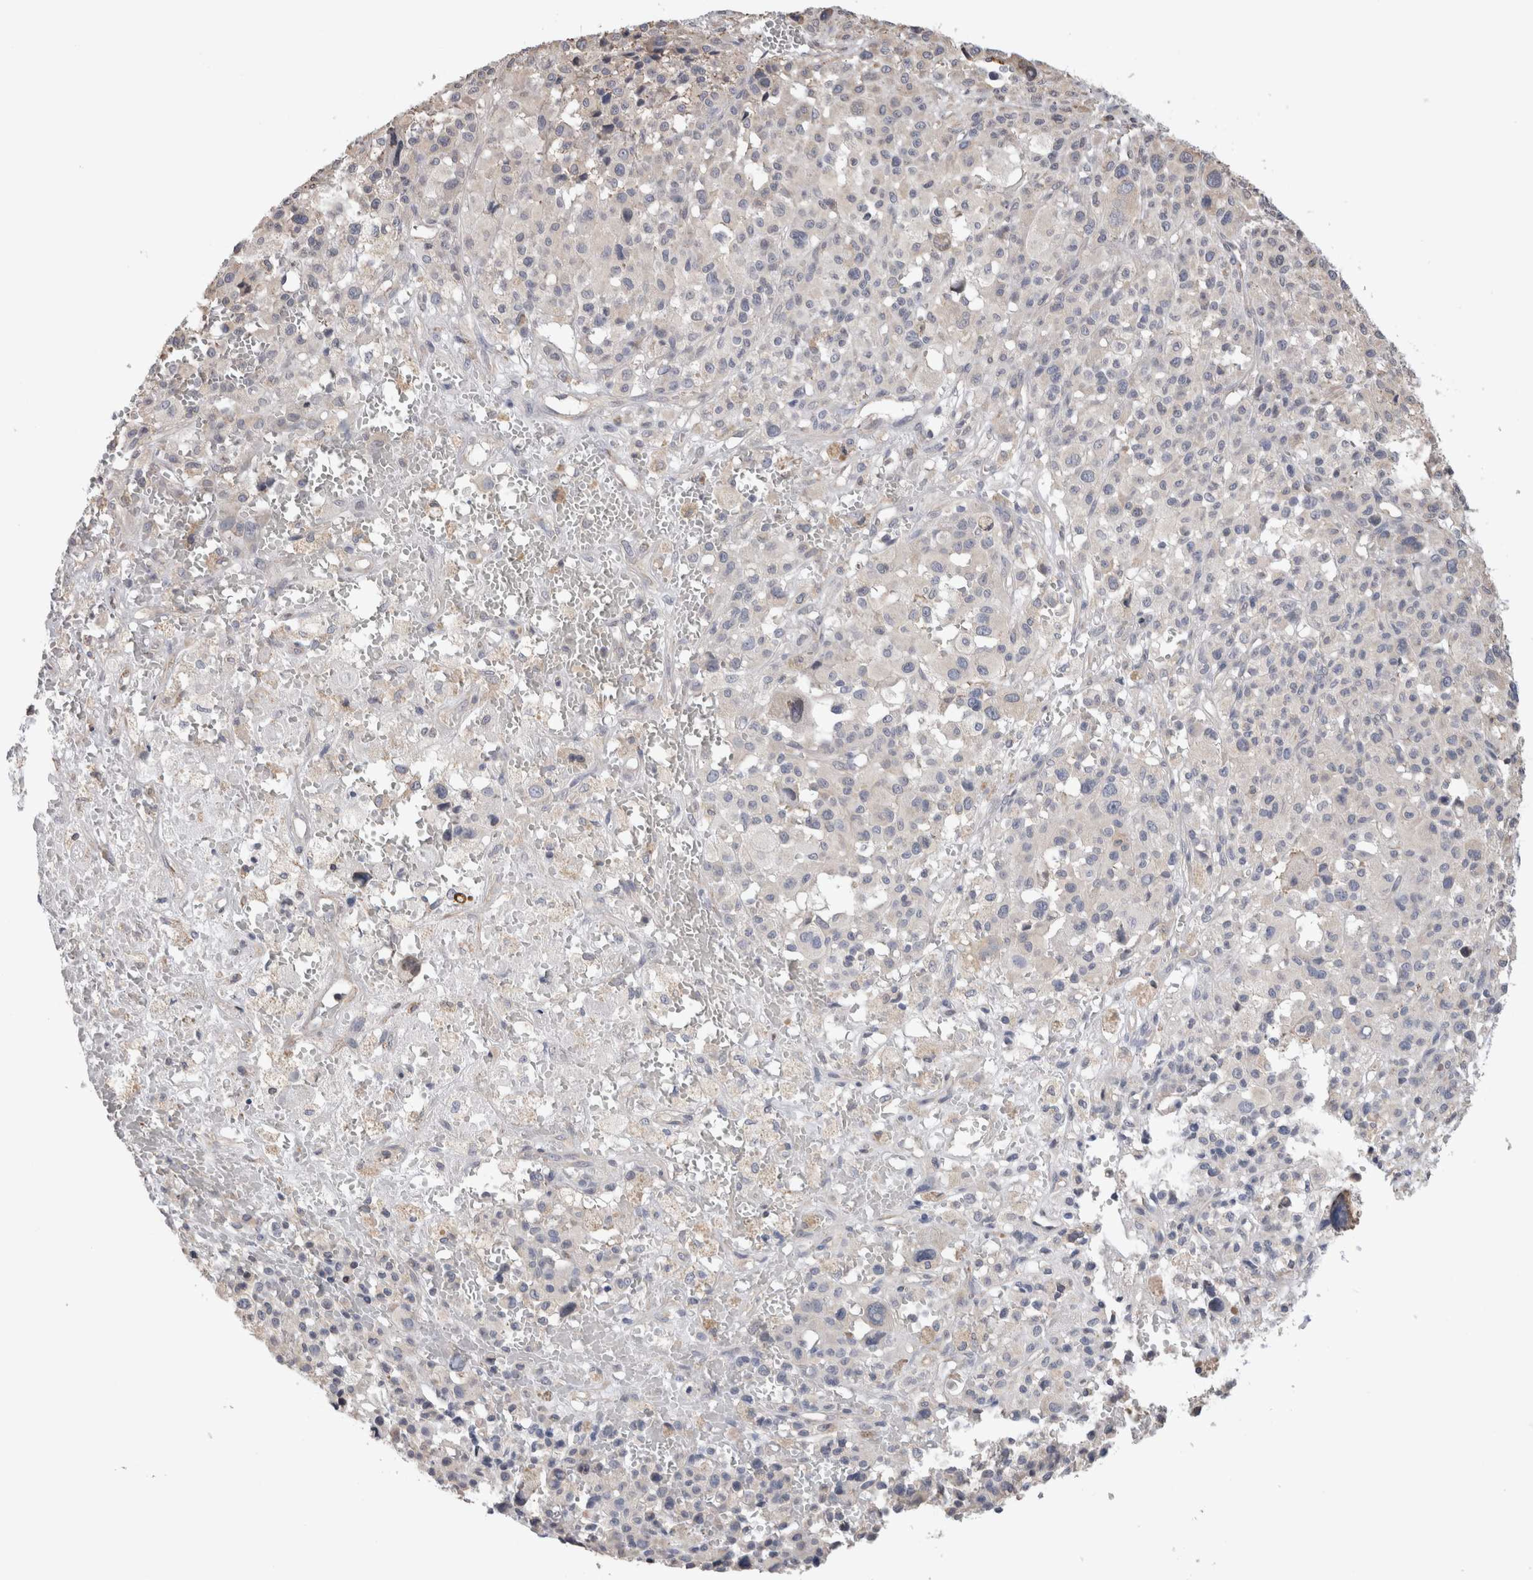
{"staining": {"intensity": "negative", "quantity": "none", "location": "none"}, "tissue": "melanoma", "cell_type": "Tumor cells", "image_type": "cancer", "snomed": [{"axis": "morphology", "description": "Malignant melanoma, Metastatic site"}, {"axis": "topography", "description": "Skin"}], "caption": "Photomicrograph shows no protein expression in tumor cells of malignant melanoma (metastatic site) tissue.", "gene": "SMAP2", "patient": {"sex": "female", "age": 74}}